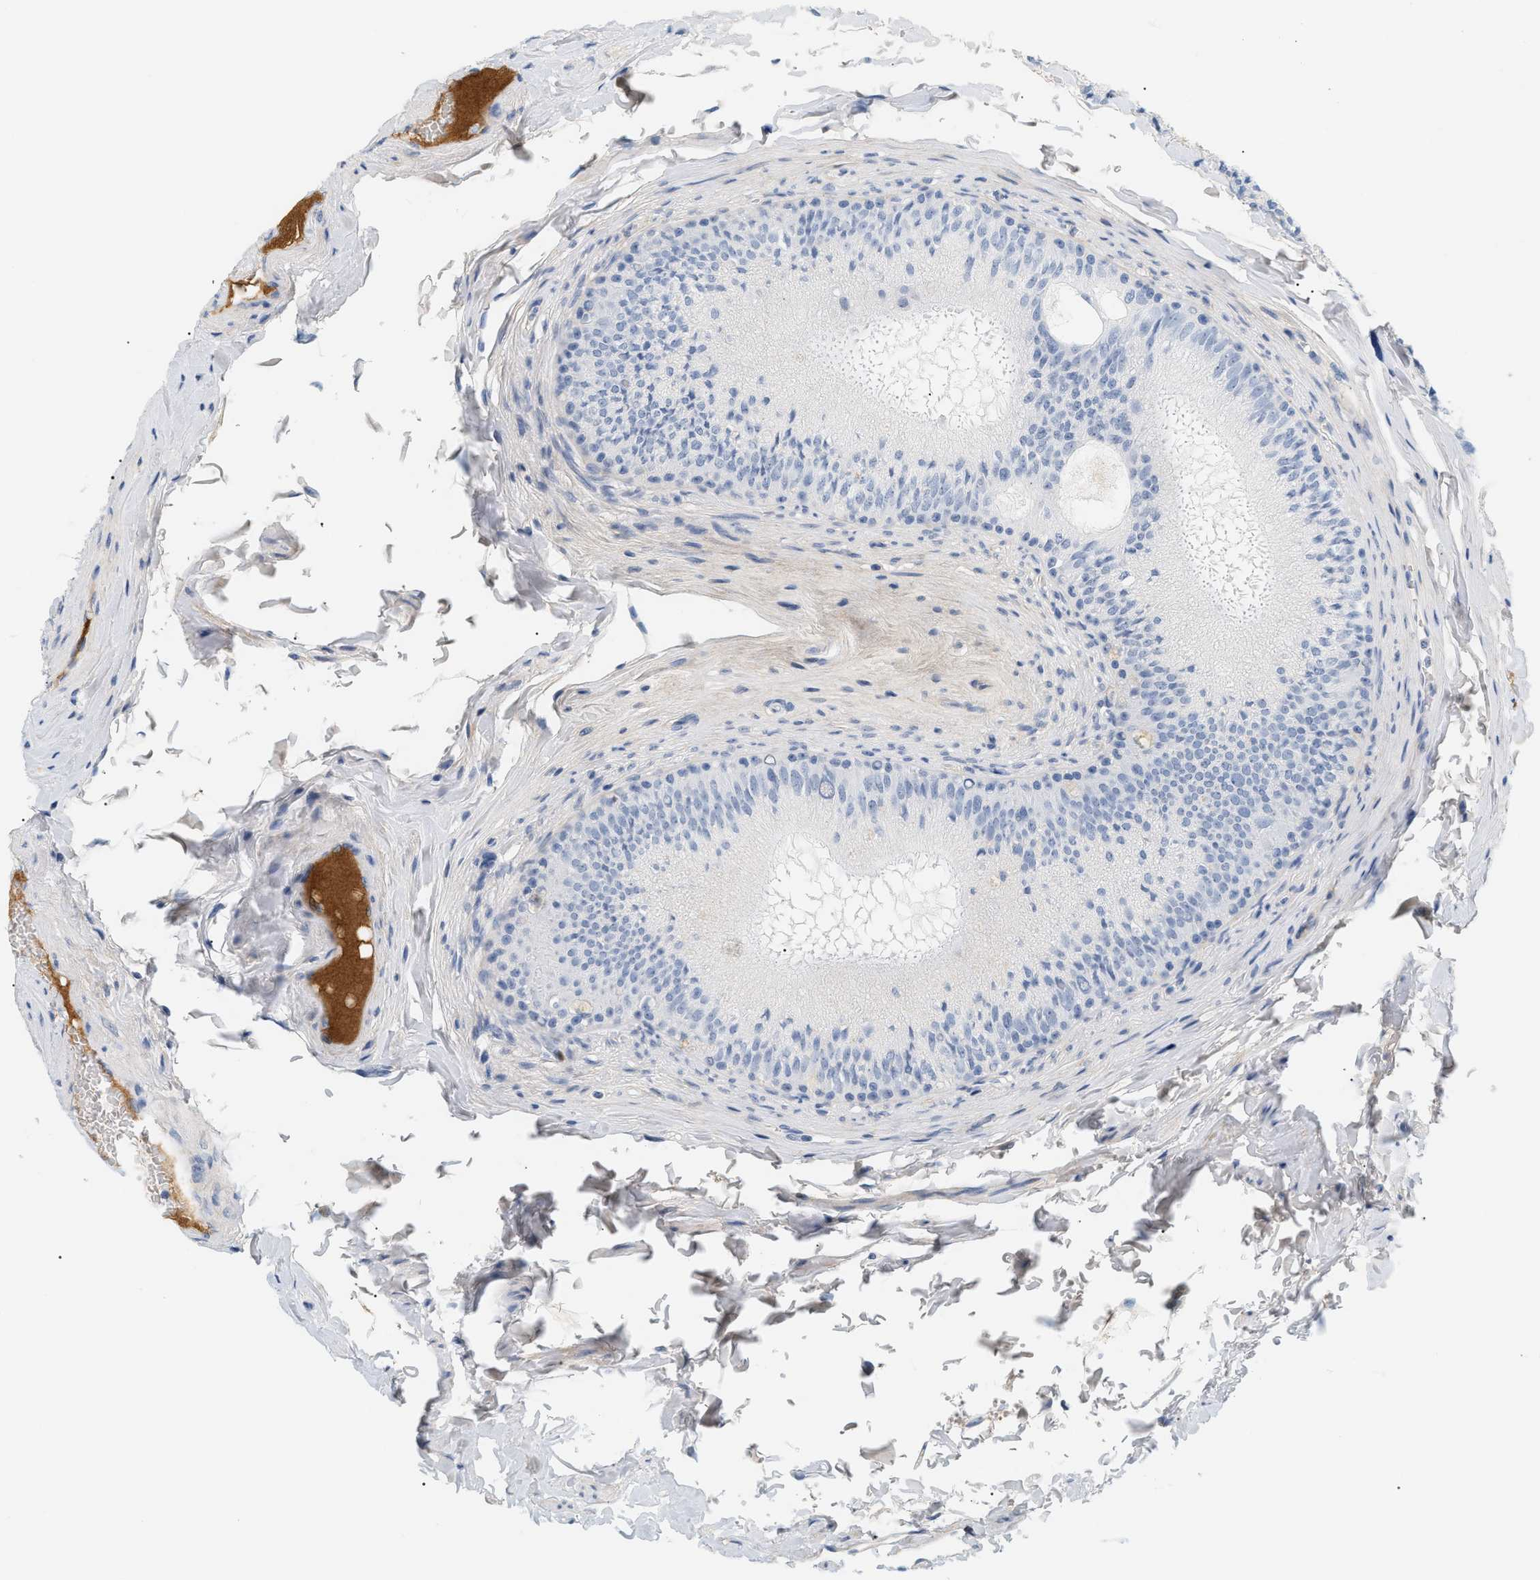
{"staining": {"intensity": "negative", "quantity": "none", "location": "none"}, "tissue": "epididymis", "cell_type": "Glandular cells", "image_type": "normal", "snomed": [{"axis": "morphology", "description": "Normal tissue, NOS"}, {"axis": "topography", "description": "Testis"}, {"axis": "topography", "description": "Epididymis"}], "caption": "A high-resolution histopathology image shows IHC staining of normal epididymis, which reveals no significant staining in glandular cells. The staining is performed using DAB brown chromogen with nuclei counter-stained in using hematoxylin.", "gene": "CFH", "patient": {"sex": "male", "age": 36}}